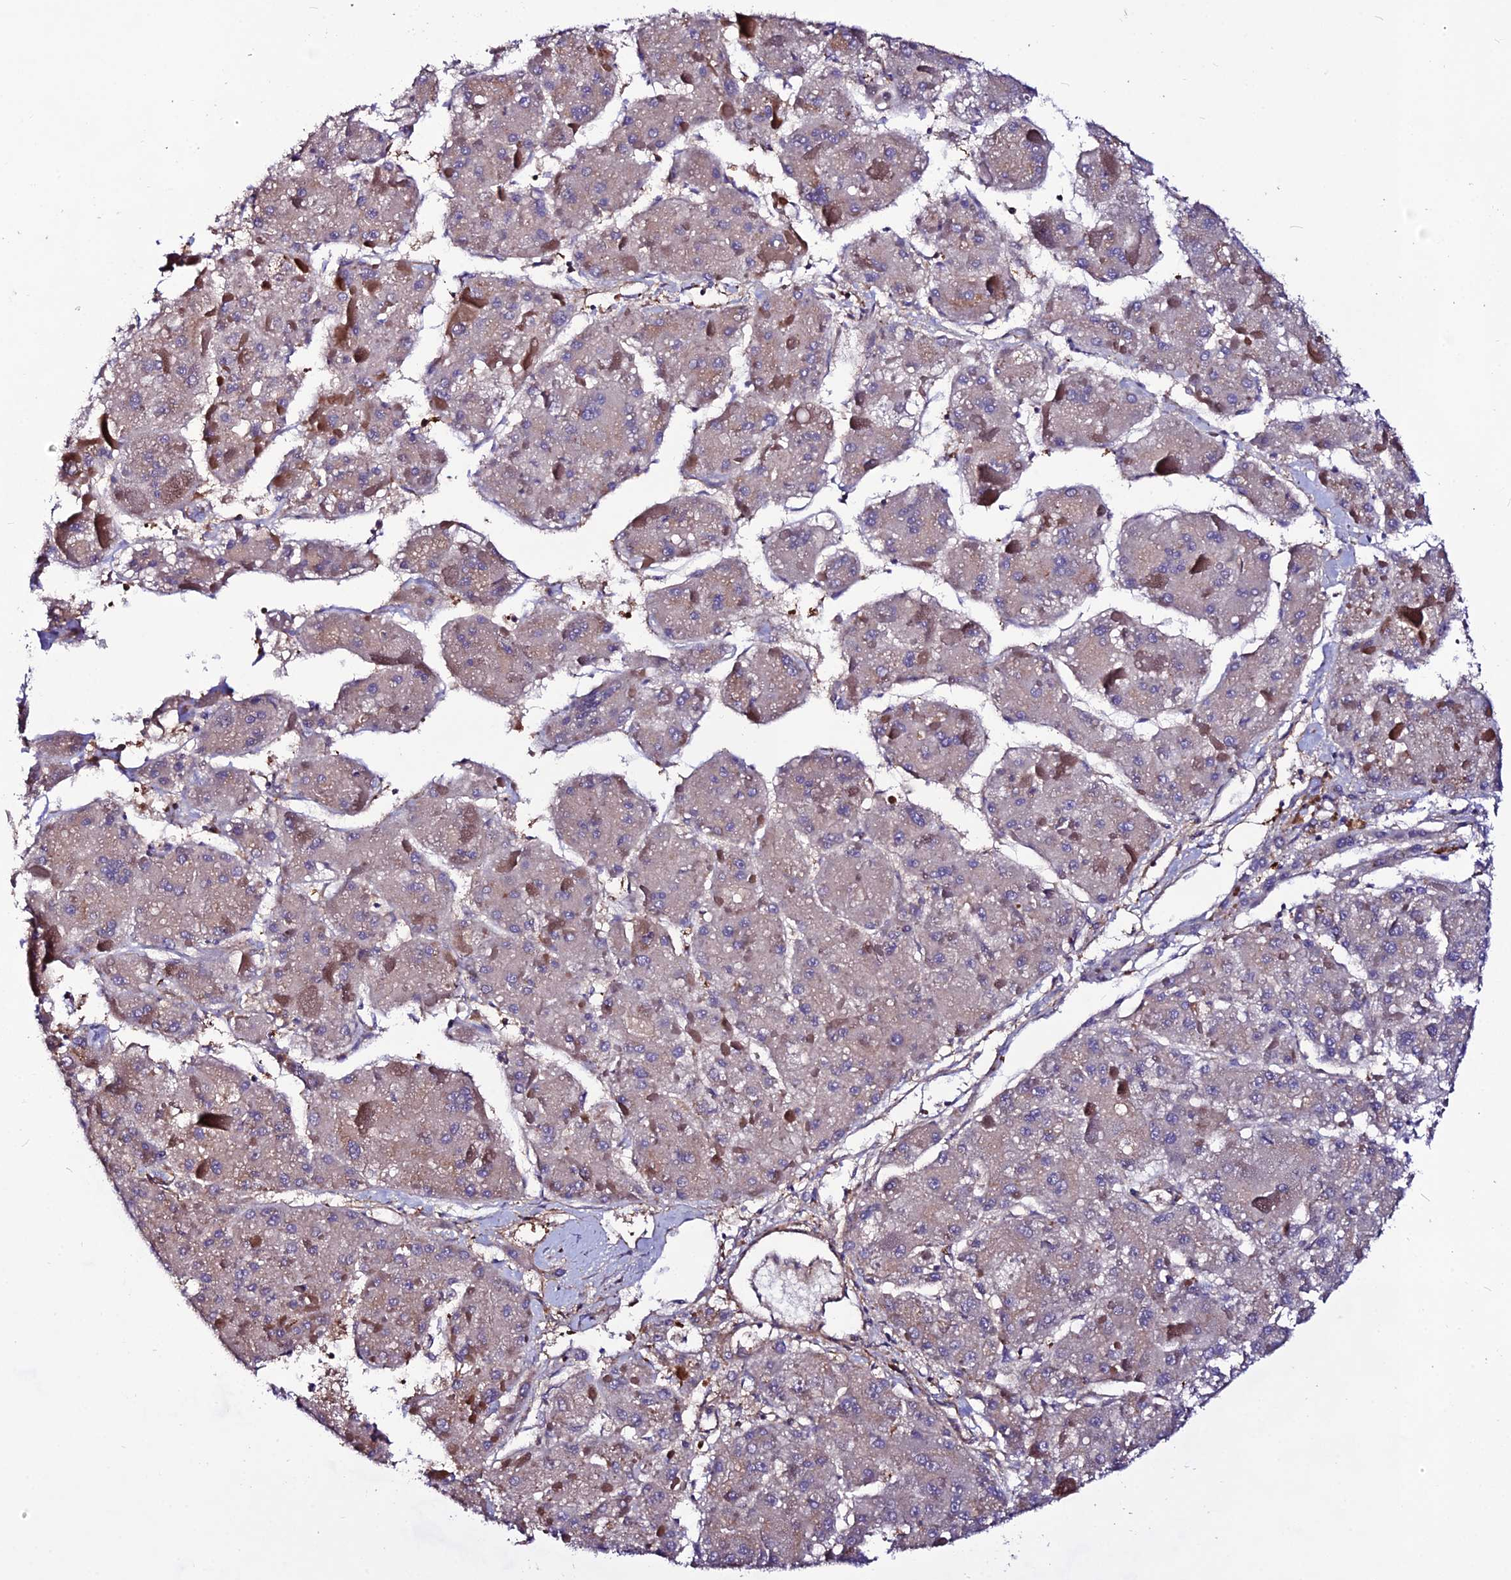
{"staining": {"intensity": "negative", "quantity": "none", "location": "none"}, "tissue": "liver cancer", "cell_type": "Tumor cells", "image_type": "cancer", "snomed": [{"axis": "morphology", "description": "Carcinoma, Hepatocellular, NOS"}, {"axis": "topography", "description": "Liver"}], "caption": "Immunohistochemistry (IHC) photomicrograph of neoplastic tissue: human liver cancer (hepatocellular carcinoma) stained with DAB reveals no significant protein staining in tumor cells. (Stains: DAB immunohistochemistry (IHC) with hematoxylin counter stain, Microscopy: brightfield microscopy at high magnification).", "gene": "USP17L15", "patient": {"sex": "female", "age": 73}}